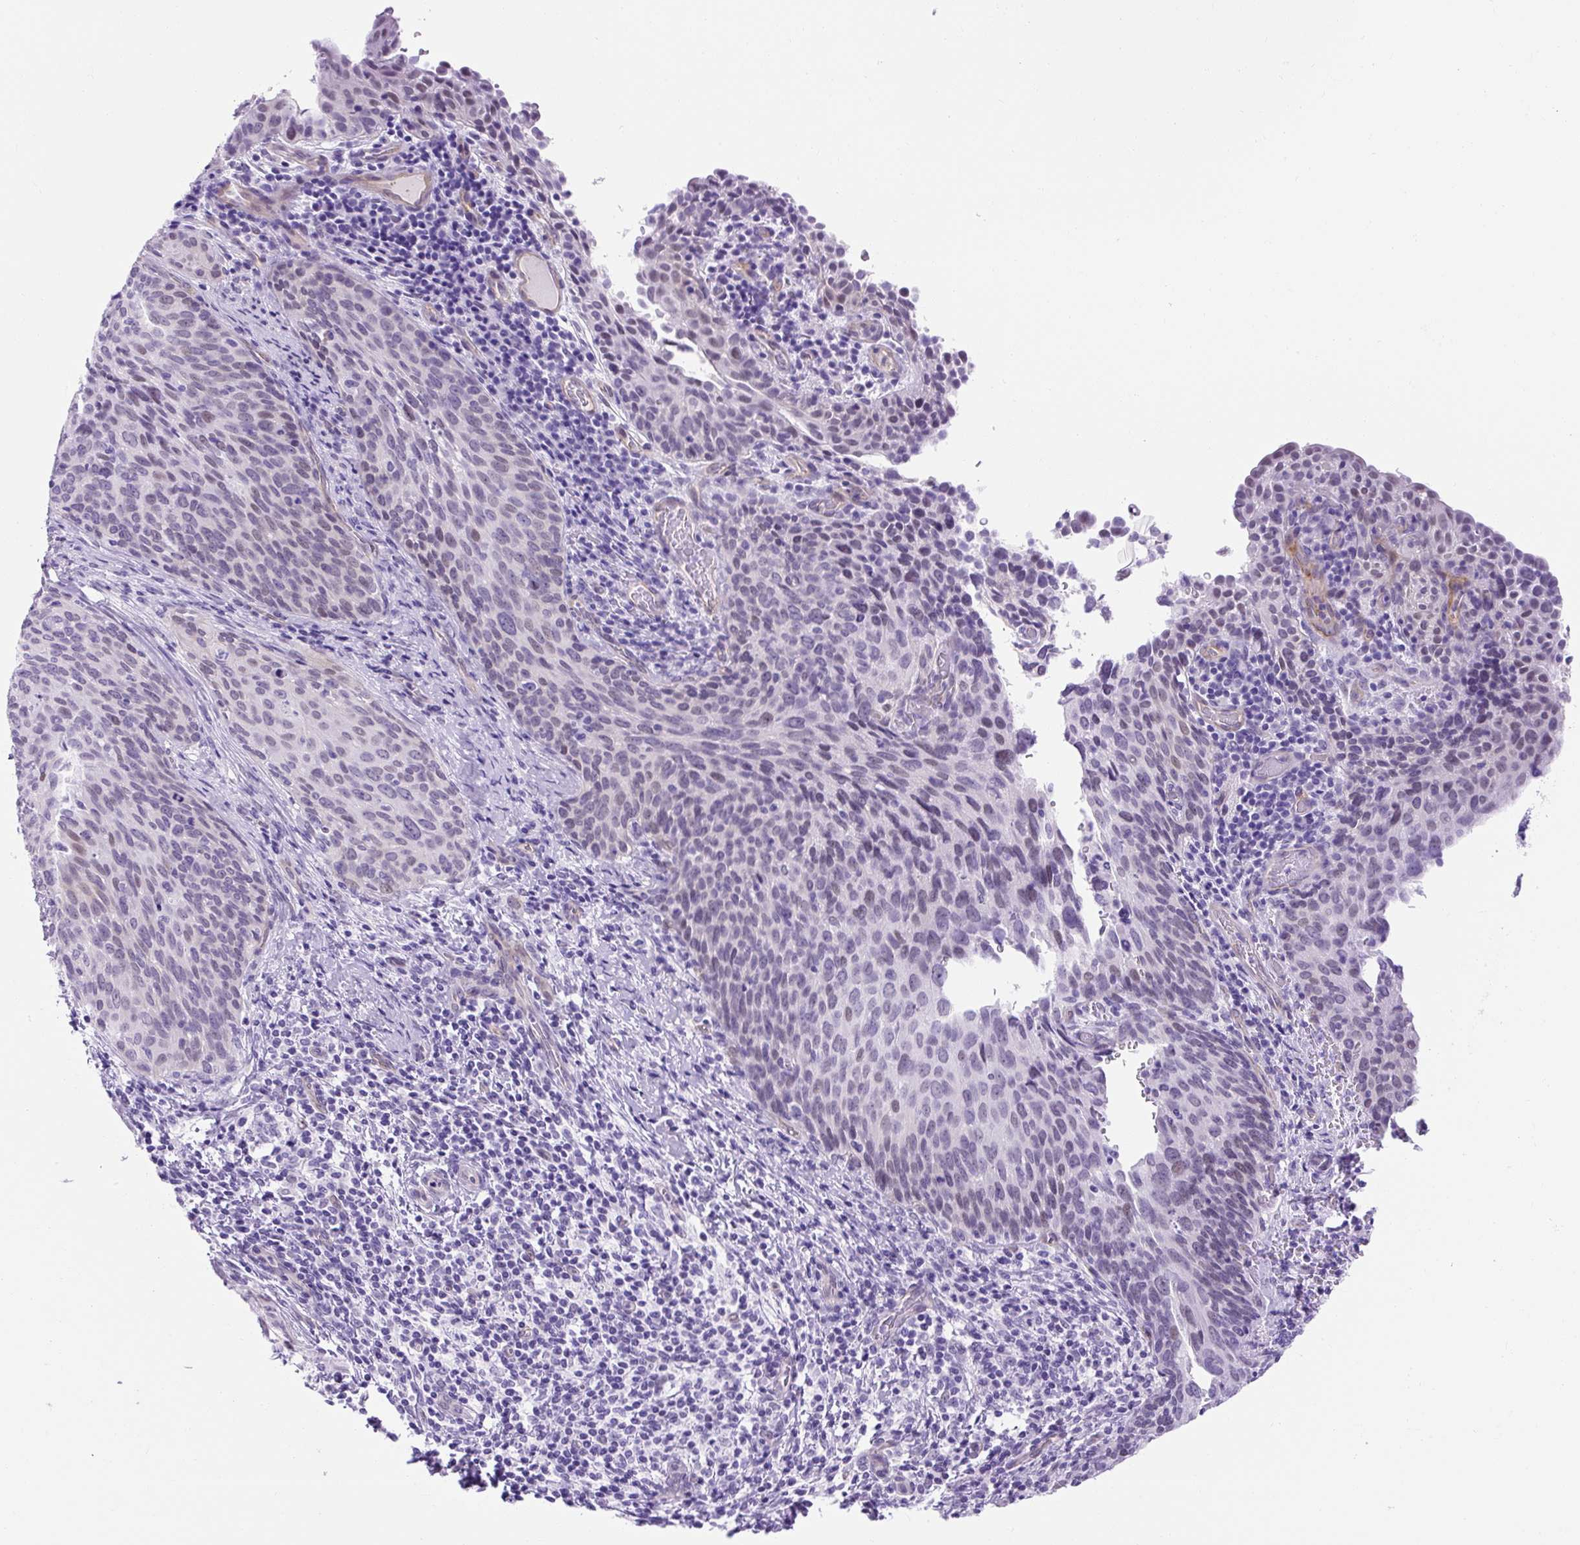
{"staining": {"intensity": "negative", "quantity": "none", "location": "none"}, "tissue": "cervical cancer", "cell_type": "Tumor cells", "image_type": "cancer", "snomed": [{"axis": "morphology", "description": "Squamous cell carcinoma, NOS"}, {"axis": "morphology", "description": "Adenocarcinoma, NOS"}, {"axis": "topography", "description": "Cervix"}], "caption": "IHC micrograph of neoplastic tissue: cervical cancer stained with DAB reveals no significant protein positivity in tumor cells. (DAB IHC, high magnification).", "gene": "KRT12", "patient": {"sex": "female", "age": 52}}